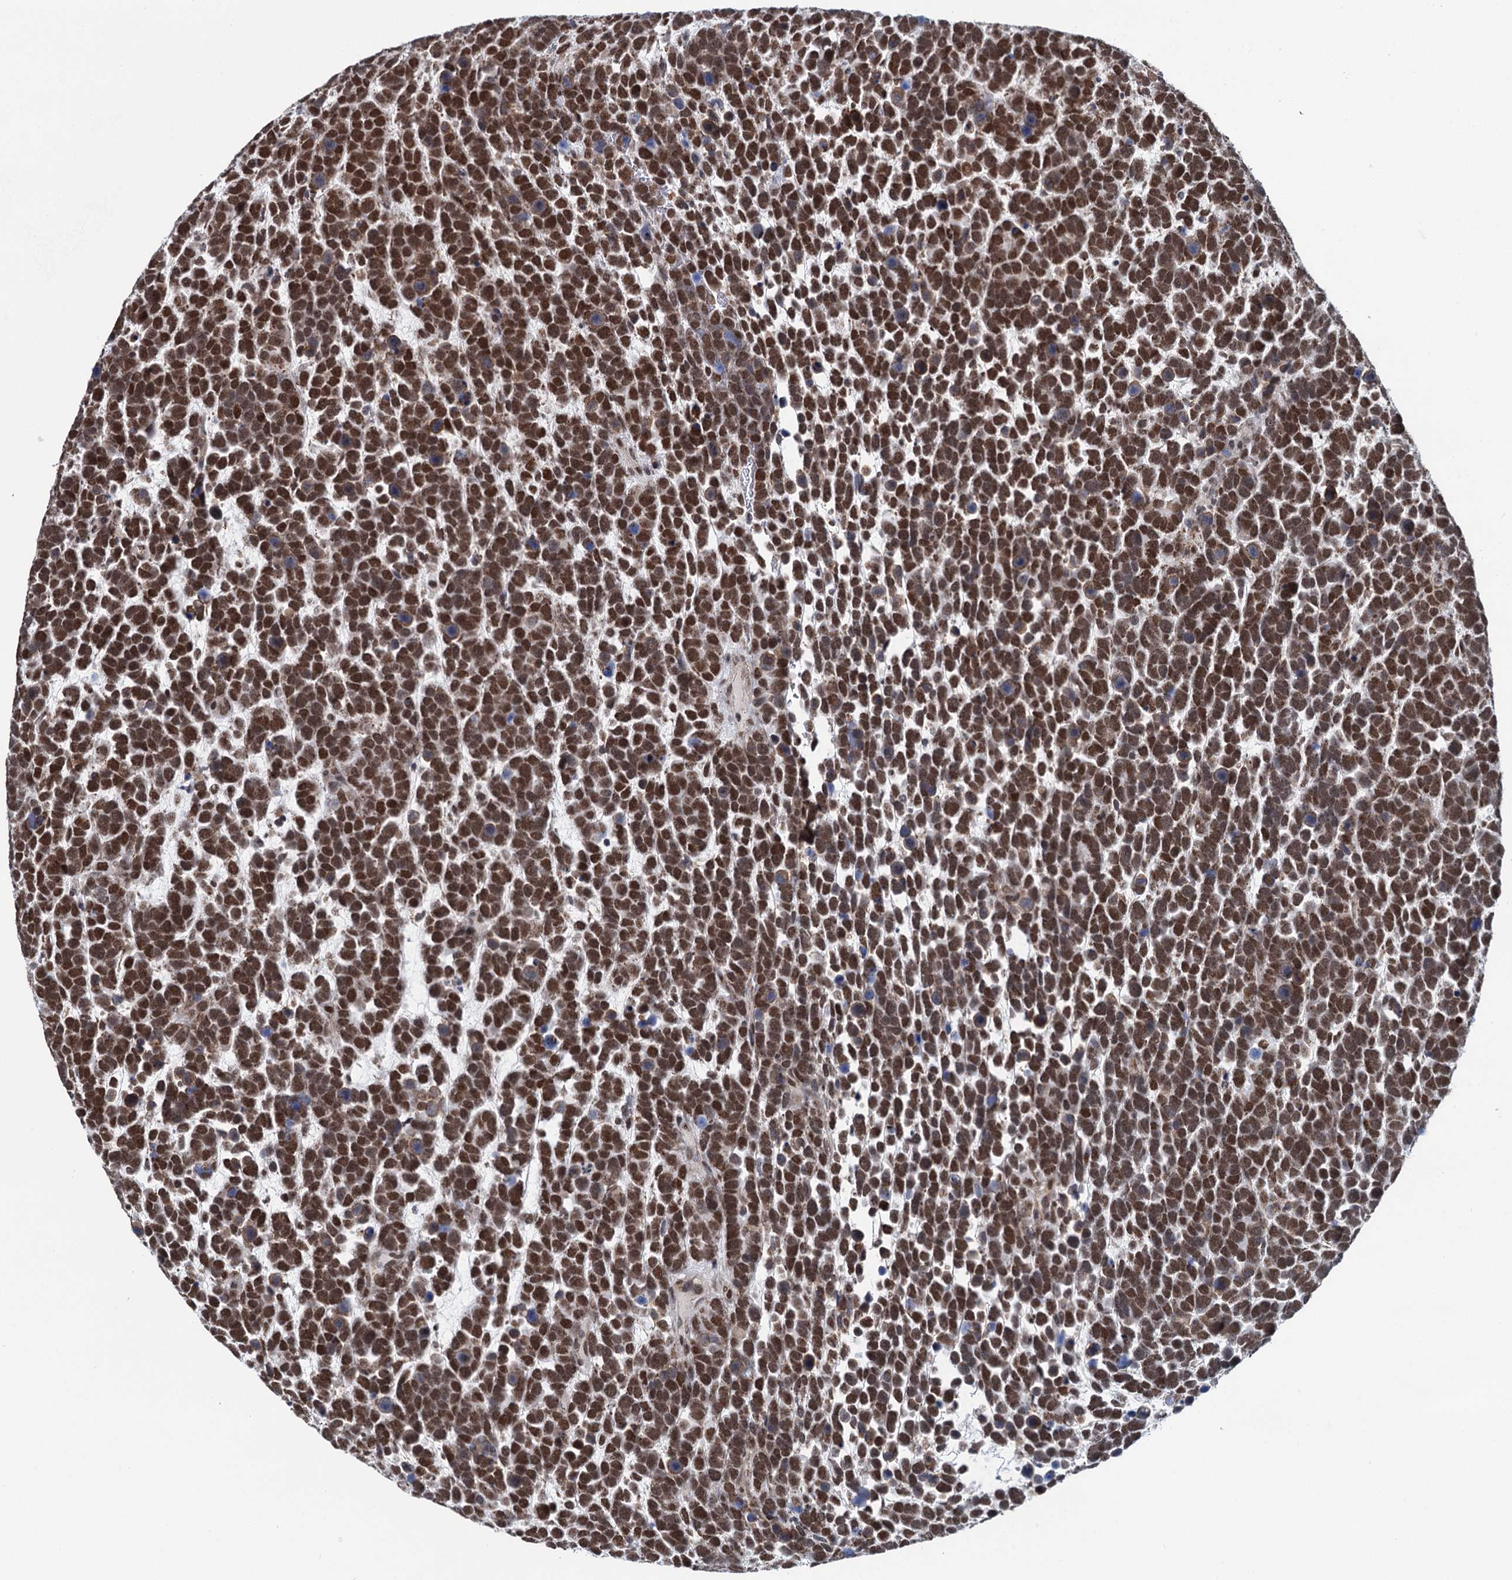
{"staining": {"intensity": "strong", "quantity": ">75%", "location": "cytoplasmic/membranous,nuclear"}, "tissue": "urothelial cancer", "cell_type": "Tumor cells", "image_type": "cancer", "snomed": [{"axis": "morphology", "description": "Urothelial carcinoma, High grade"}, {"axis": "topography", "description": "Urinary bladder"}], "caption": "Immunohistochemical staining of urothelial cancer exhibits high levels of strong cytoplasmic/membranous and nuclear protein staining in about >75% of tumor cells. (IHC, brightfield microscopy, high magnification).", "gene": "MORN3", "patient": {"sex": "female", "age": 82}}